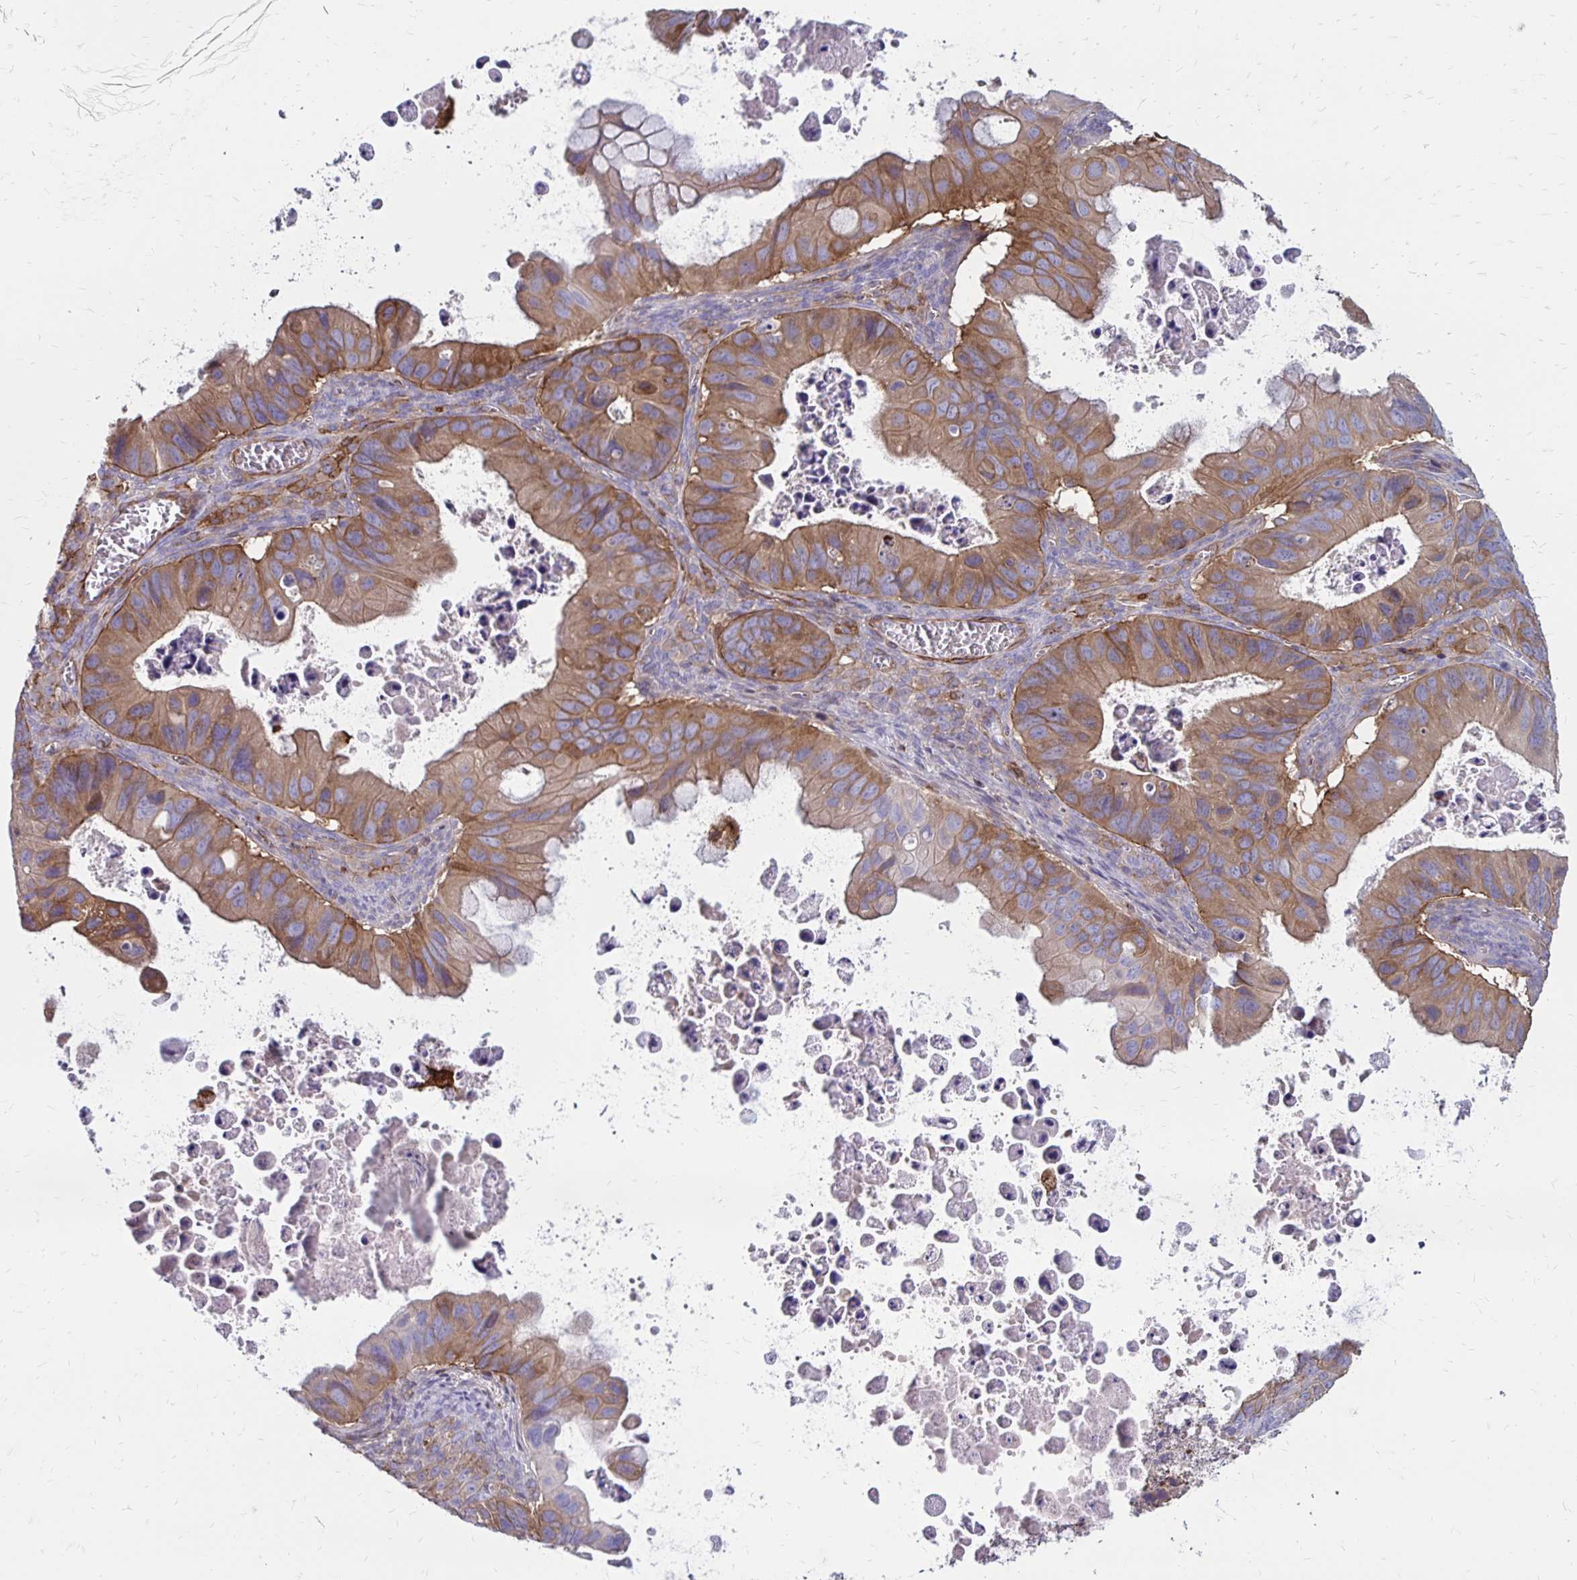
{"staining": {"intensity": "moderate", "quantity": ">75%", "location": "cytoplasmic/membranous"}, "tissue": "ovarian cancer", "cell_type": "Tumor cells", "image_type": "cancer", "snomed": [{"axis": "morphology", "description": "Cystadenocarcinoma, mucinous, NOS"}, {"axis": "topography", "description": "Ovary"}], "caption": "Ovarian cancer stained with a protein marker demonstrates moderate staining in tumor cells.", "gene": "TNS3", "patient": {"sex": "female", "age": 64}}